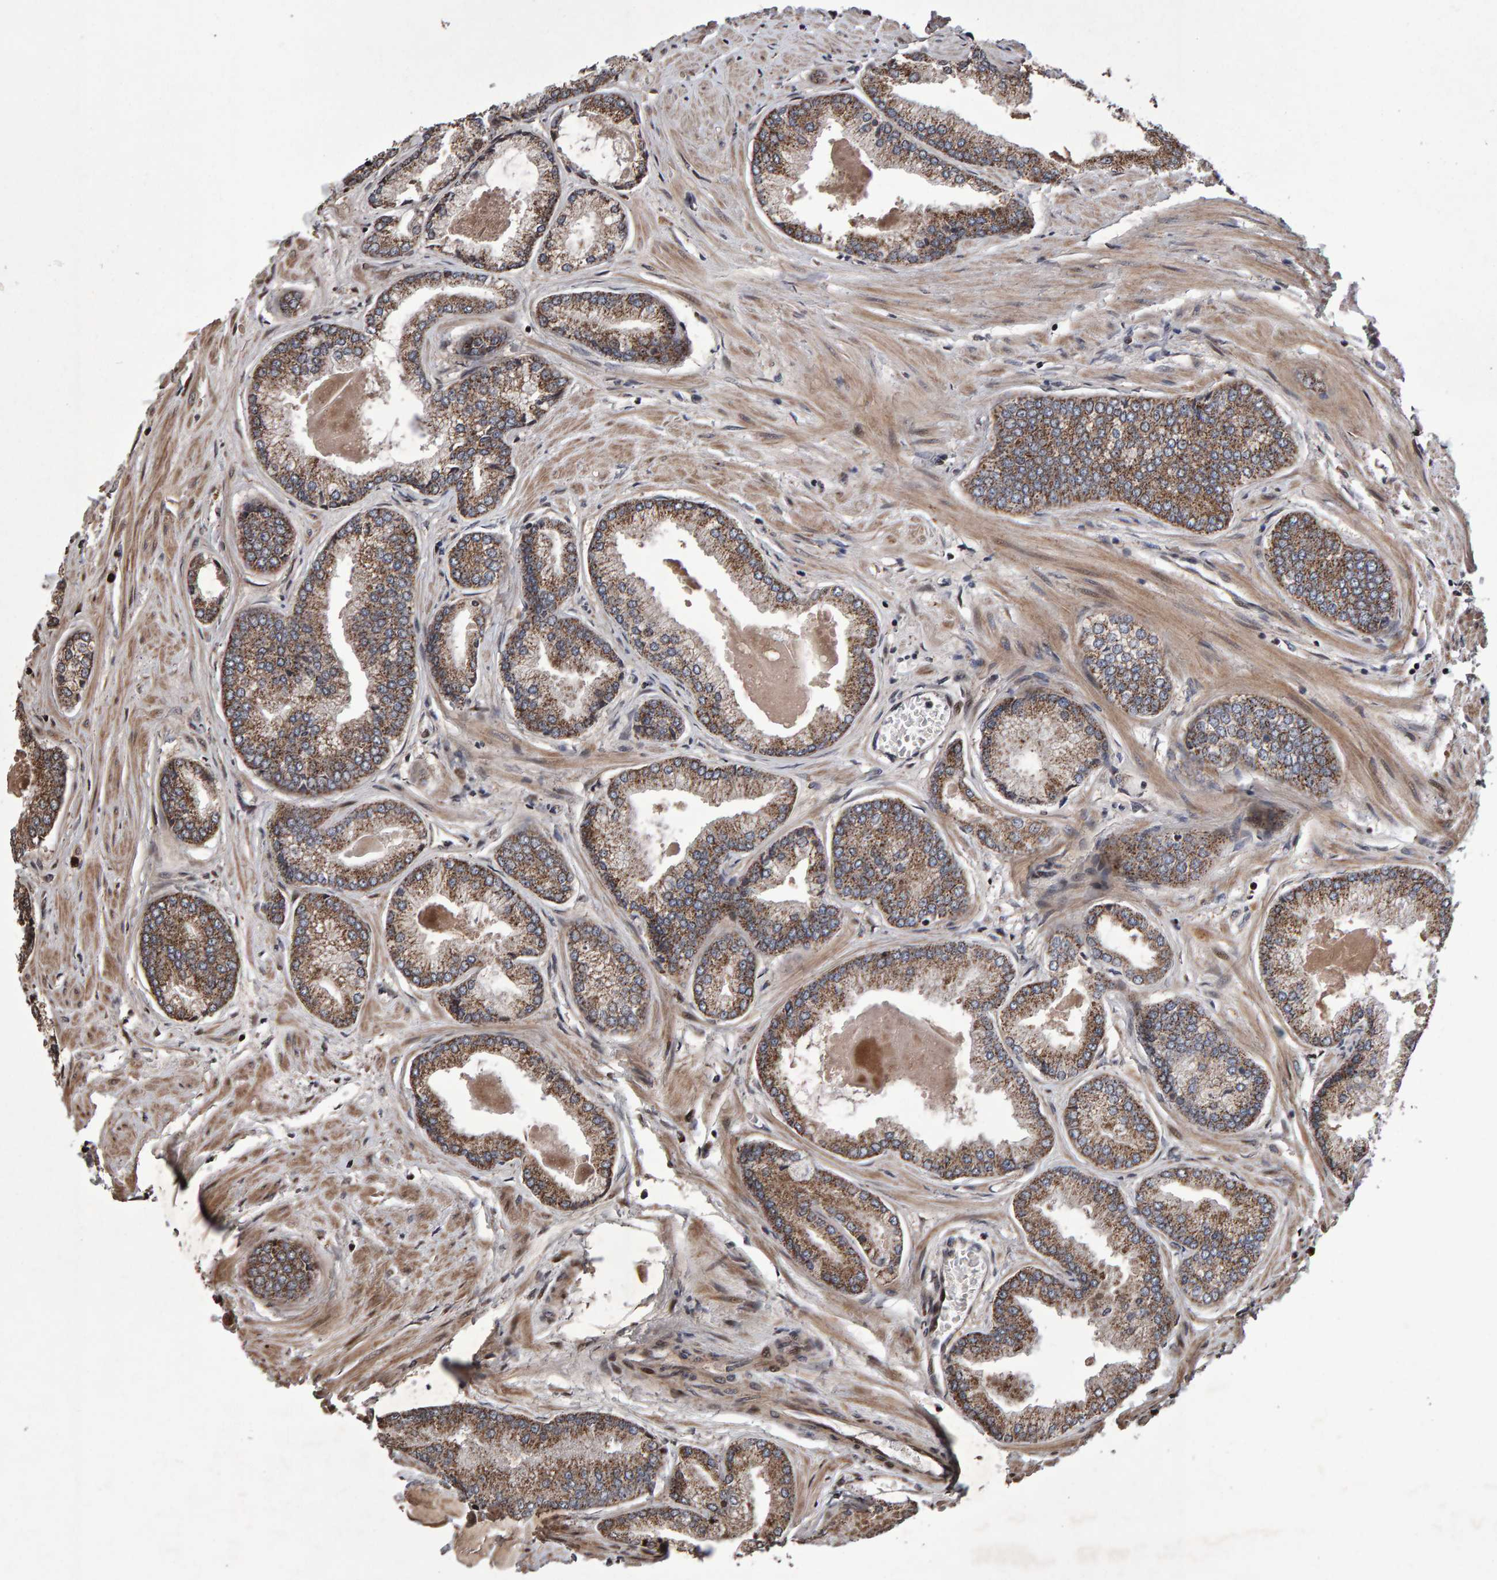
{"staining": {"intensity": "moderate", "quantity": ">75%", "location": "cytoplasmic/membranous"}, "tissue": "prostate cancer", "cell_type": "Tumor cells", "image_type": "cancer", "snomed": [{"axis": "morphology", "description": "Adenocarcinoma, High grade"}, {"axis": "topography", "description": "Prostate"}], "caption": "Immunohistochemistry (IHC) histopathology image of neoplastic tissue: prostate cancer (high-grade adenocarcinoma) stained using immunohistochemistry (IHC) exhibits medium levels of moderate protein expression localized specifically in the cytoplasmic/membranous of tumor cells, appearing as a cytoplasmic/membranous brown color.", "gene": "PECR", "patient": {"sex": "male", "age": 61}}